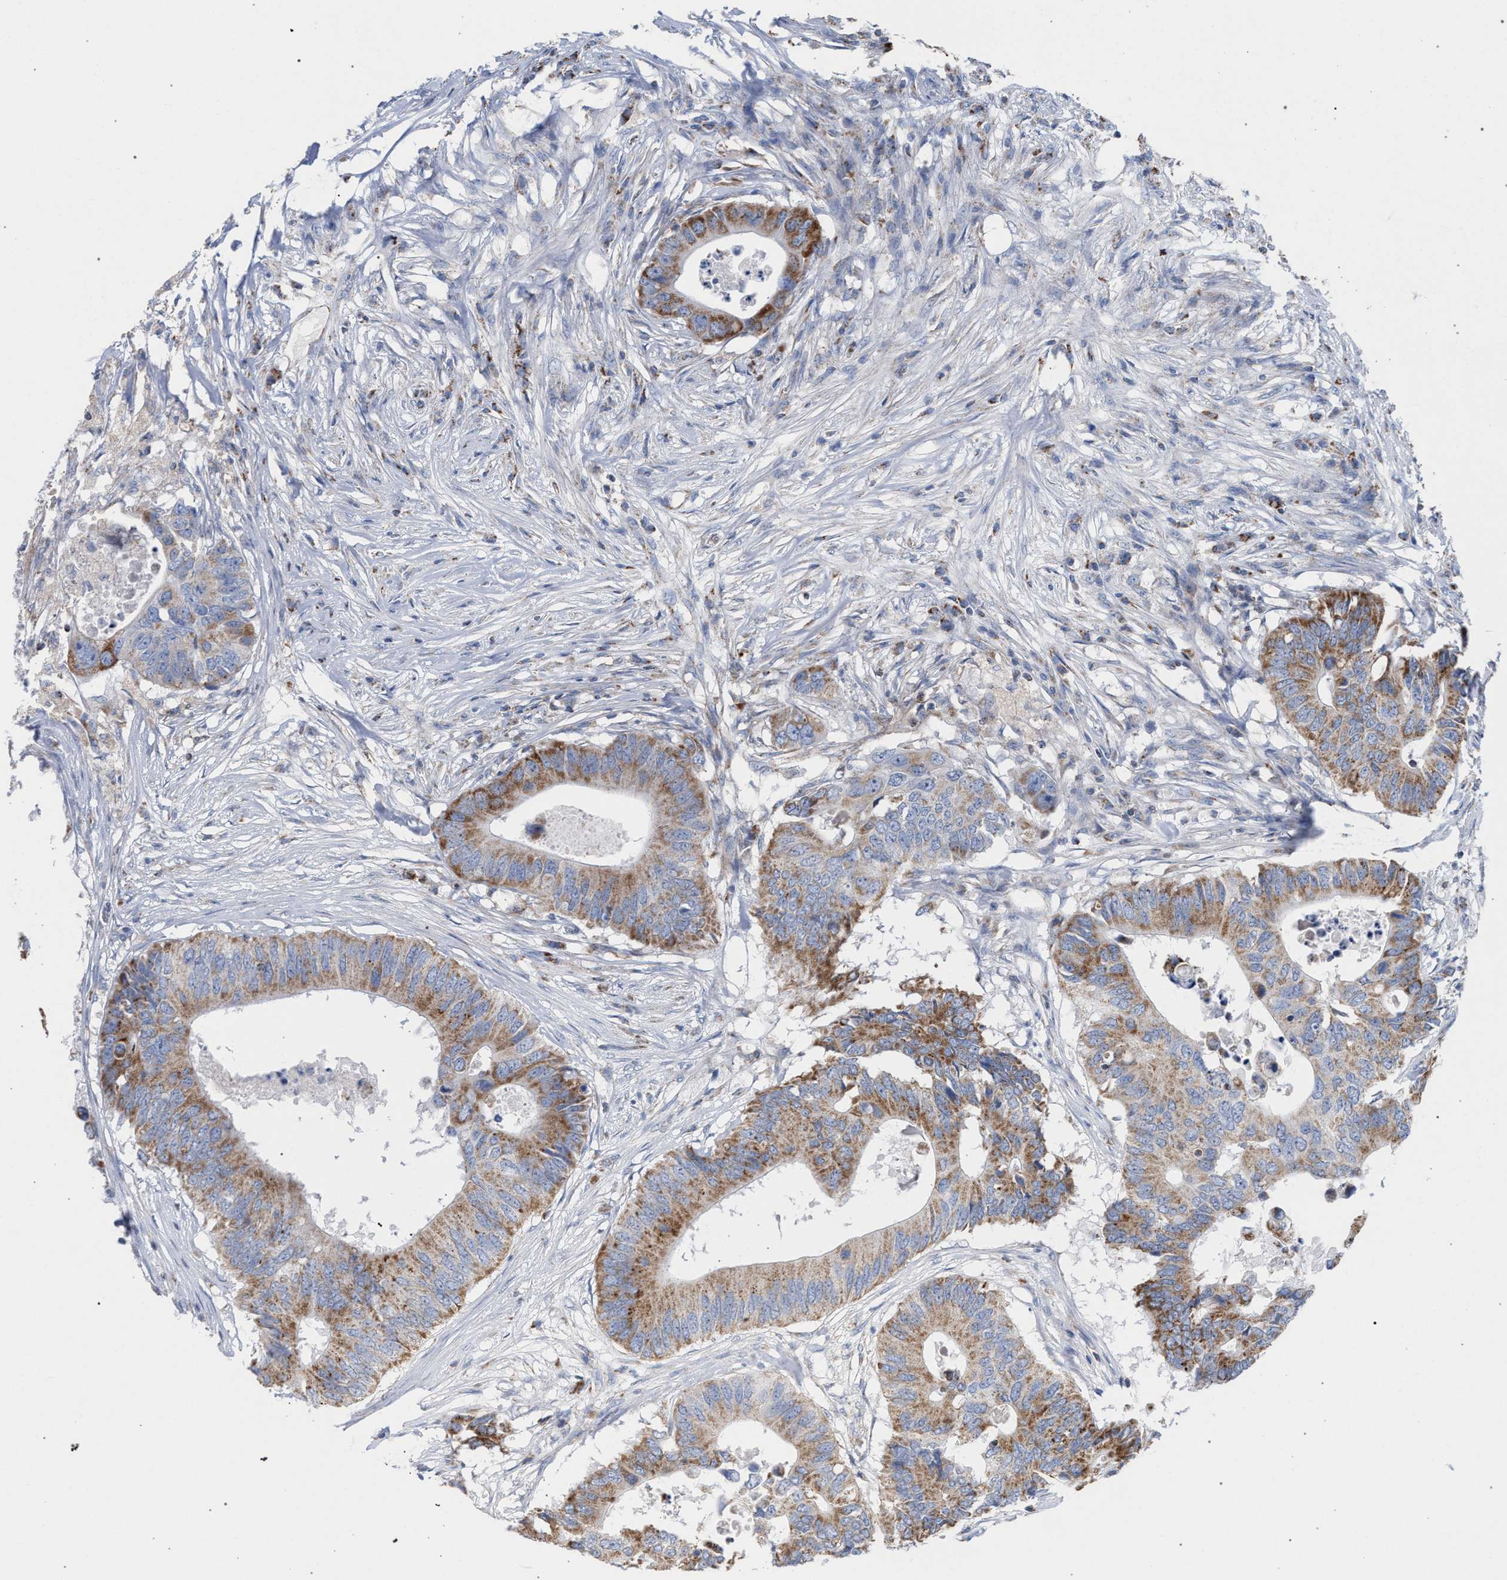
{"staining": {"intensity": "moderate", "quantity": ">75%", "location": "cytoplasmic/membranous"}, "tissue": "colorectal cancer", "cell_type": "Tumor cells", "image_type": "cancer", "snomed": [{"axis": "morphology", "description": "Adenocarcinoma, NOS"}, {"axis": "topography", "description": "Colon"}], "caption": "The micrograph displays immunohistochemical staining of colorectal cancer. There is moderate cytoplasmic/membranous positivity is present in about >75% of tumor cells. The protein is stained brown, and the nuclei are stained in blue (DAB IHC with brightfield microscopy, high magnification).", "gene": "ECI2", "patient": {"sex": "male", "age": 71}}